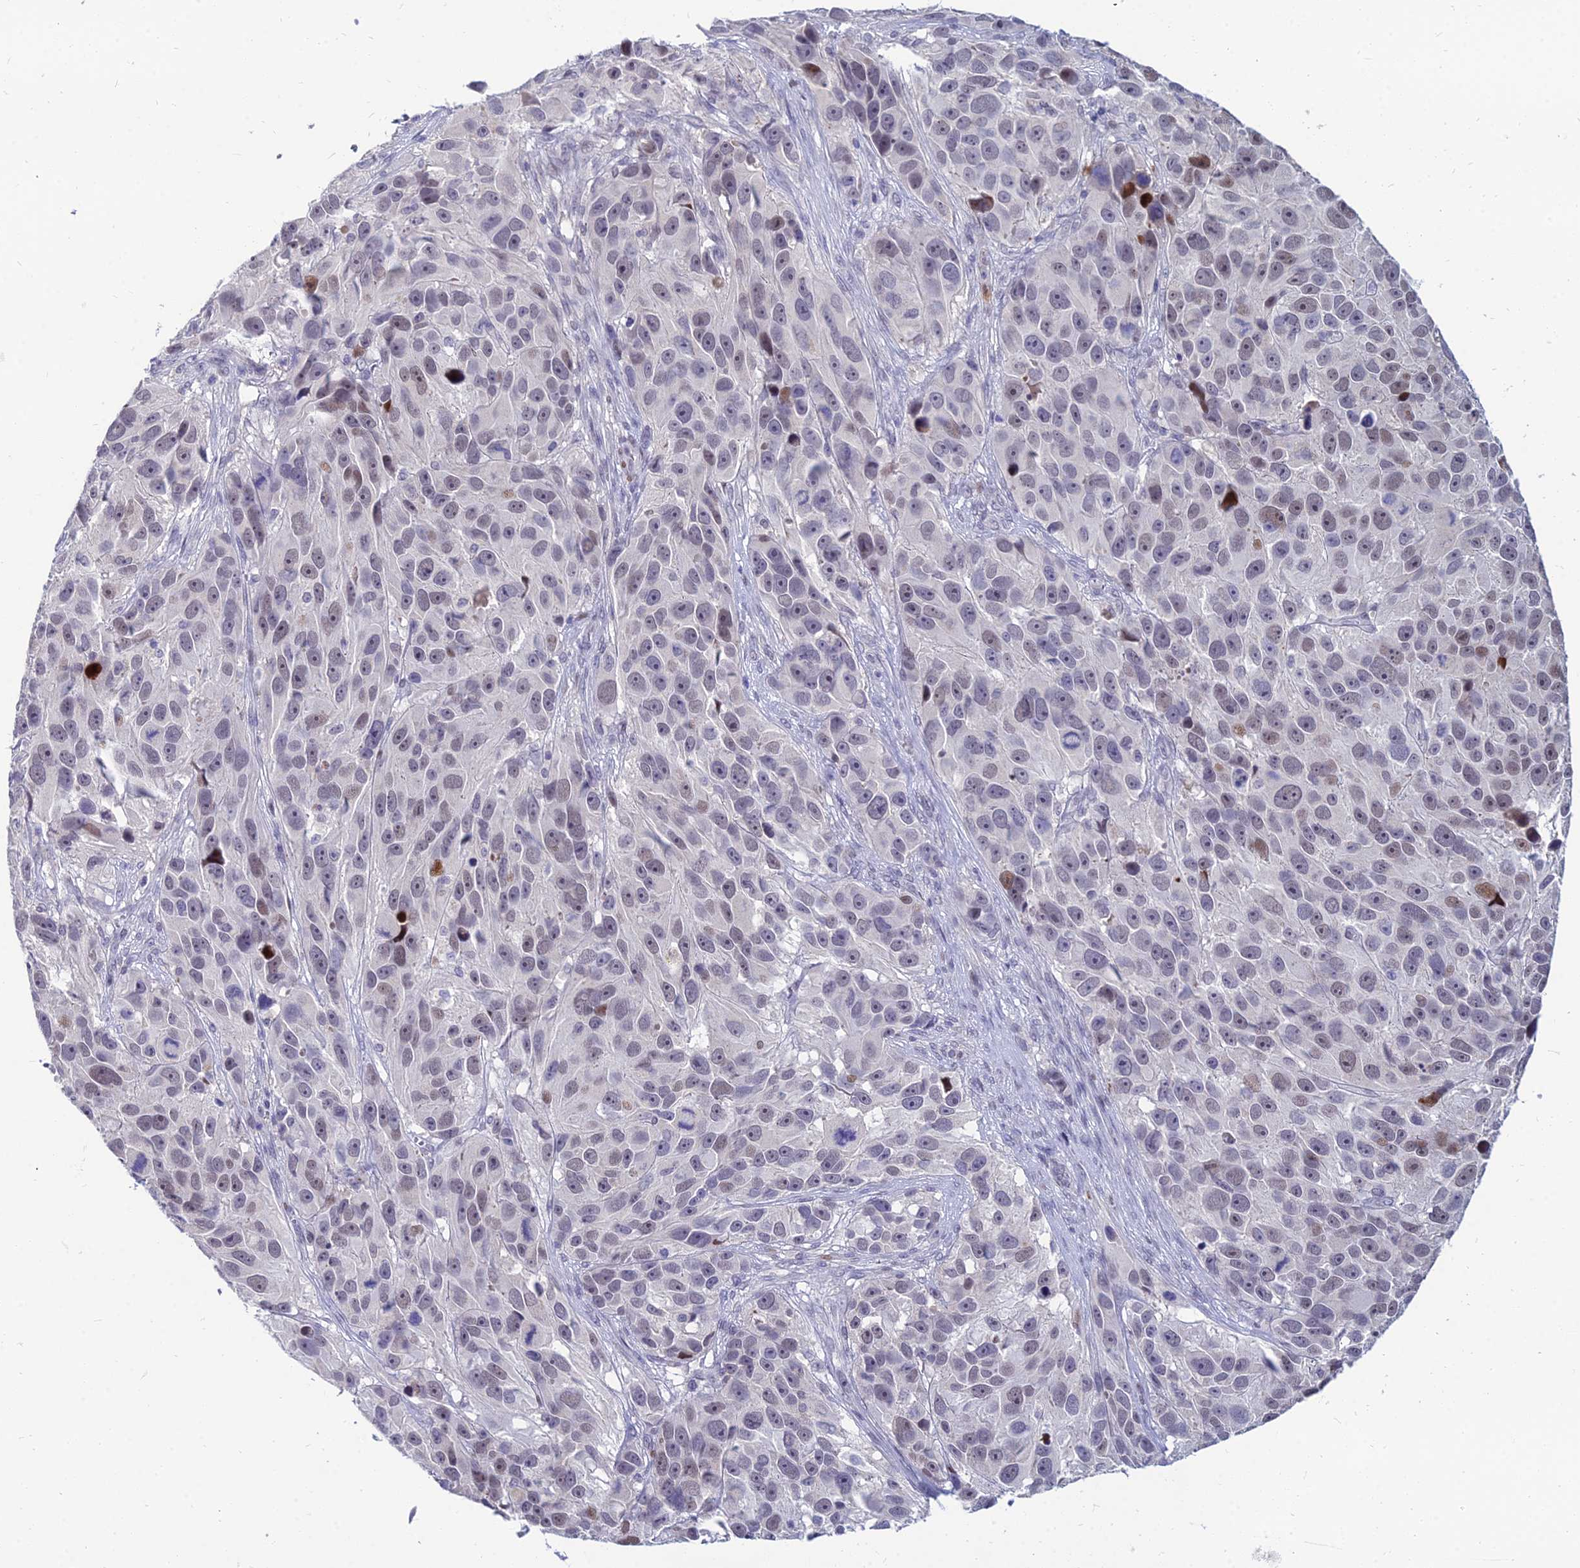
{"staining": {"intensity": "moderate", "quantity": "<25%", "location": "nuclear"}, "tissue": "melanoma", "cell_type": "Tumor cells", "image_type": "cancer", "snomed": [{"axis": "morphology", "description": "Malignant melanoma, NOS"}, {"axis": "topography", "description": "Skin"}], "caption": "Protein staining demonstrates moderate nuclear staining in about <25% of tumor cells in melanoma. Immunohistochemistry (ihc) stains the protein in brown and the nuclei are stained blue.", "gene": "GOLGA6D", "patient": {"sex": "male", "age": 84}}